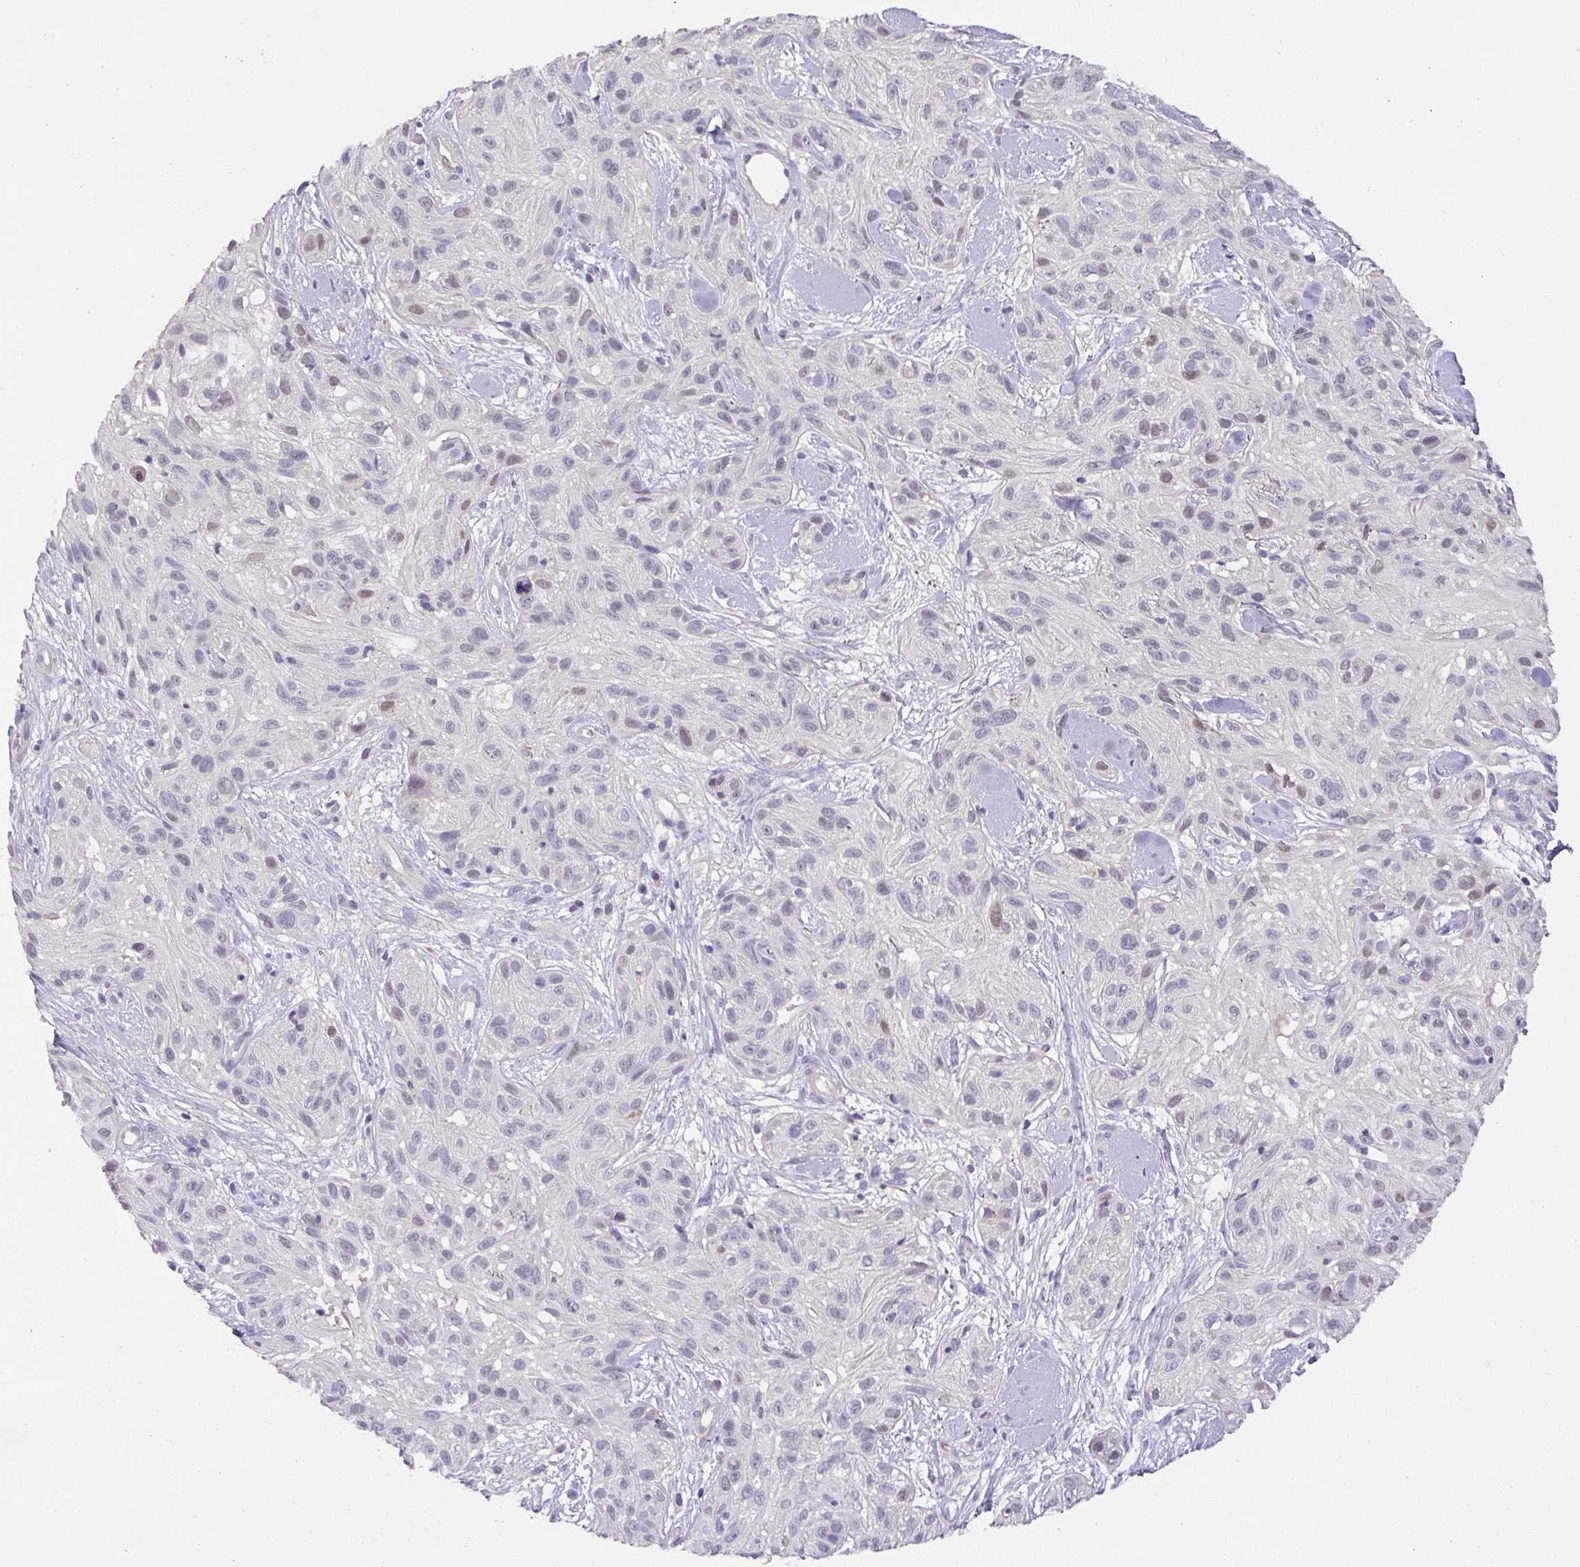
{"staining": {"intensity": "weak", "quantity": "<25%", "location": "nuclear"}, "tissue": "skin cancer", "cell_type": "Tumor cells", "image_type": "cancer", "snomed": [{"axis": "morphology", "description": "Squamous cell carcinoma, NOS"}, {"axis": "topography", "description": "Skin"}], "caption": "Immunohistochemical staining of squamous cell carcinoma (skin) demonstrates no significant staining in tumor cells.", "gene": "HOXC13", "patient": {"sex": "male", "age": 82}}